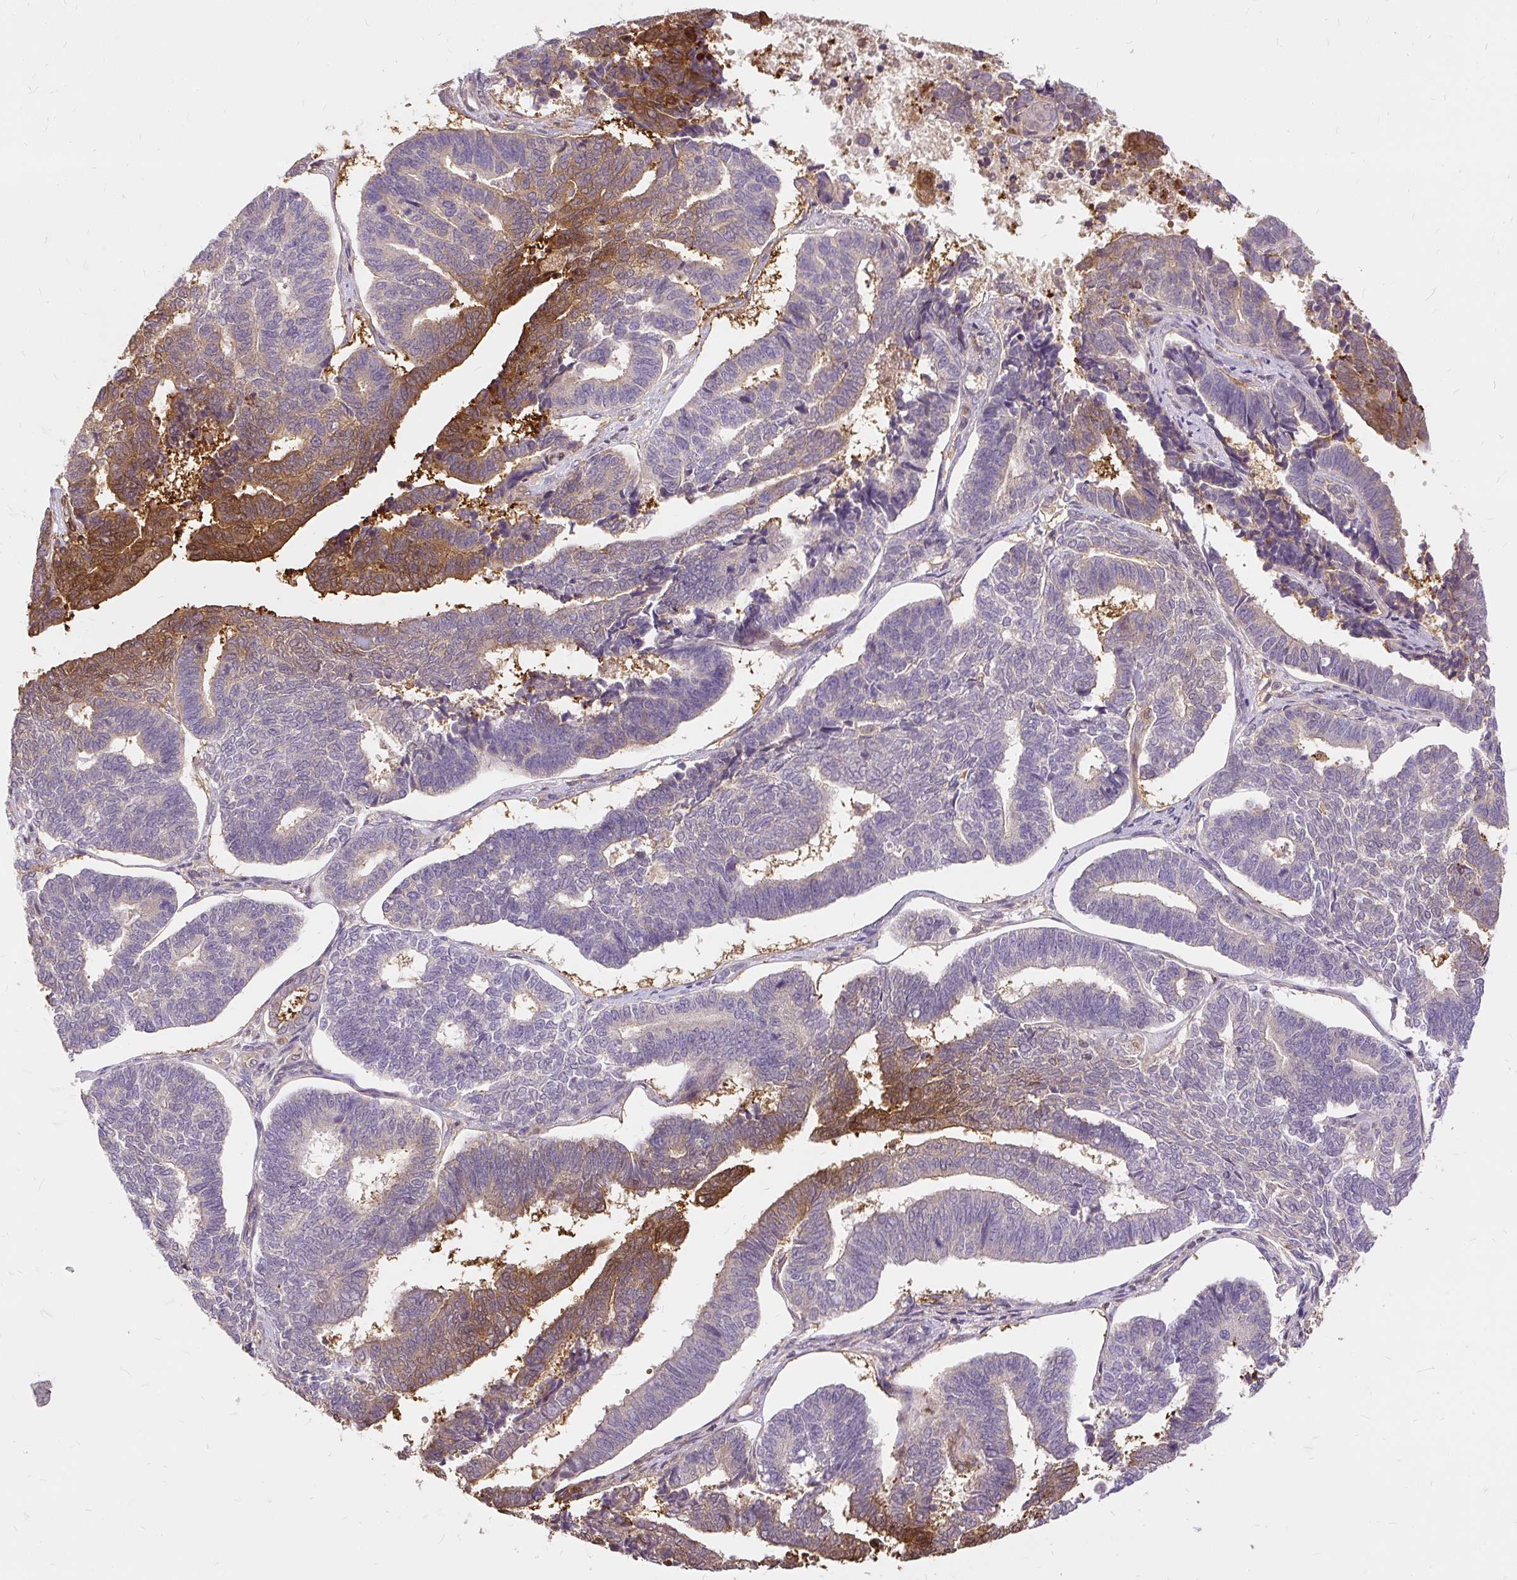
{"staining": {"intensity": "moderate", "quantity": "25%-75%", "location": "cytoplasmic/membranous"}, "tissue": "endometrial cancer", "cell_type": "Tumor cells", "image_type": "cancer", "snomed": [{"axis": "morphology", "description": "Adenocarcinoma, NOS"}, {"axis": "topography", "description": "Endometrium"}], "caption": "Approximately 25%-75% of tumor cells in human adenocarcinoma (endometrial) demonstrate moderate cytoplasmic/membranous protein expression as visualized by brown immunohistochemical staining.", "gene": "AP5S1", "patient": {"sex": "female", "age": 70}}